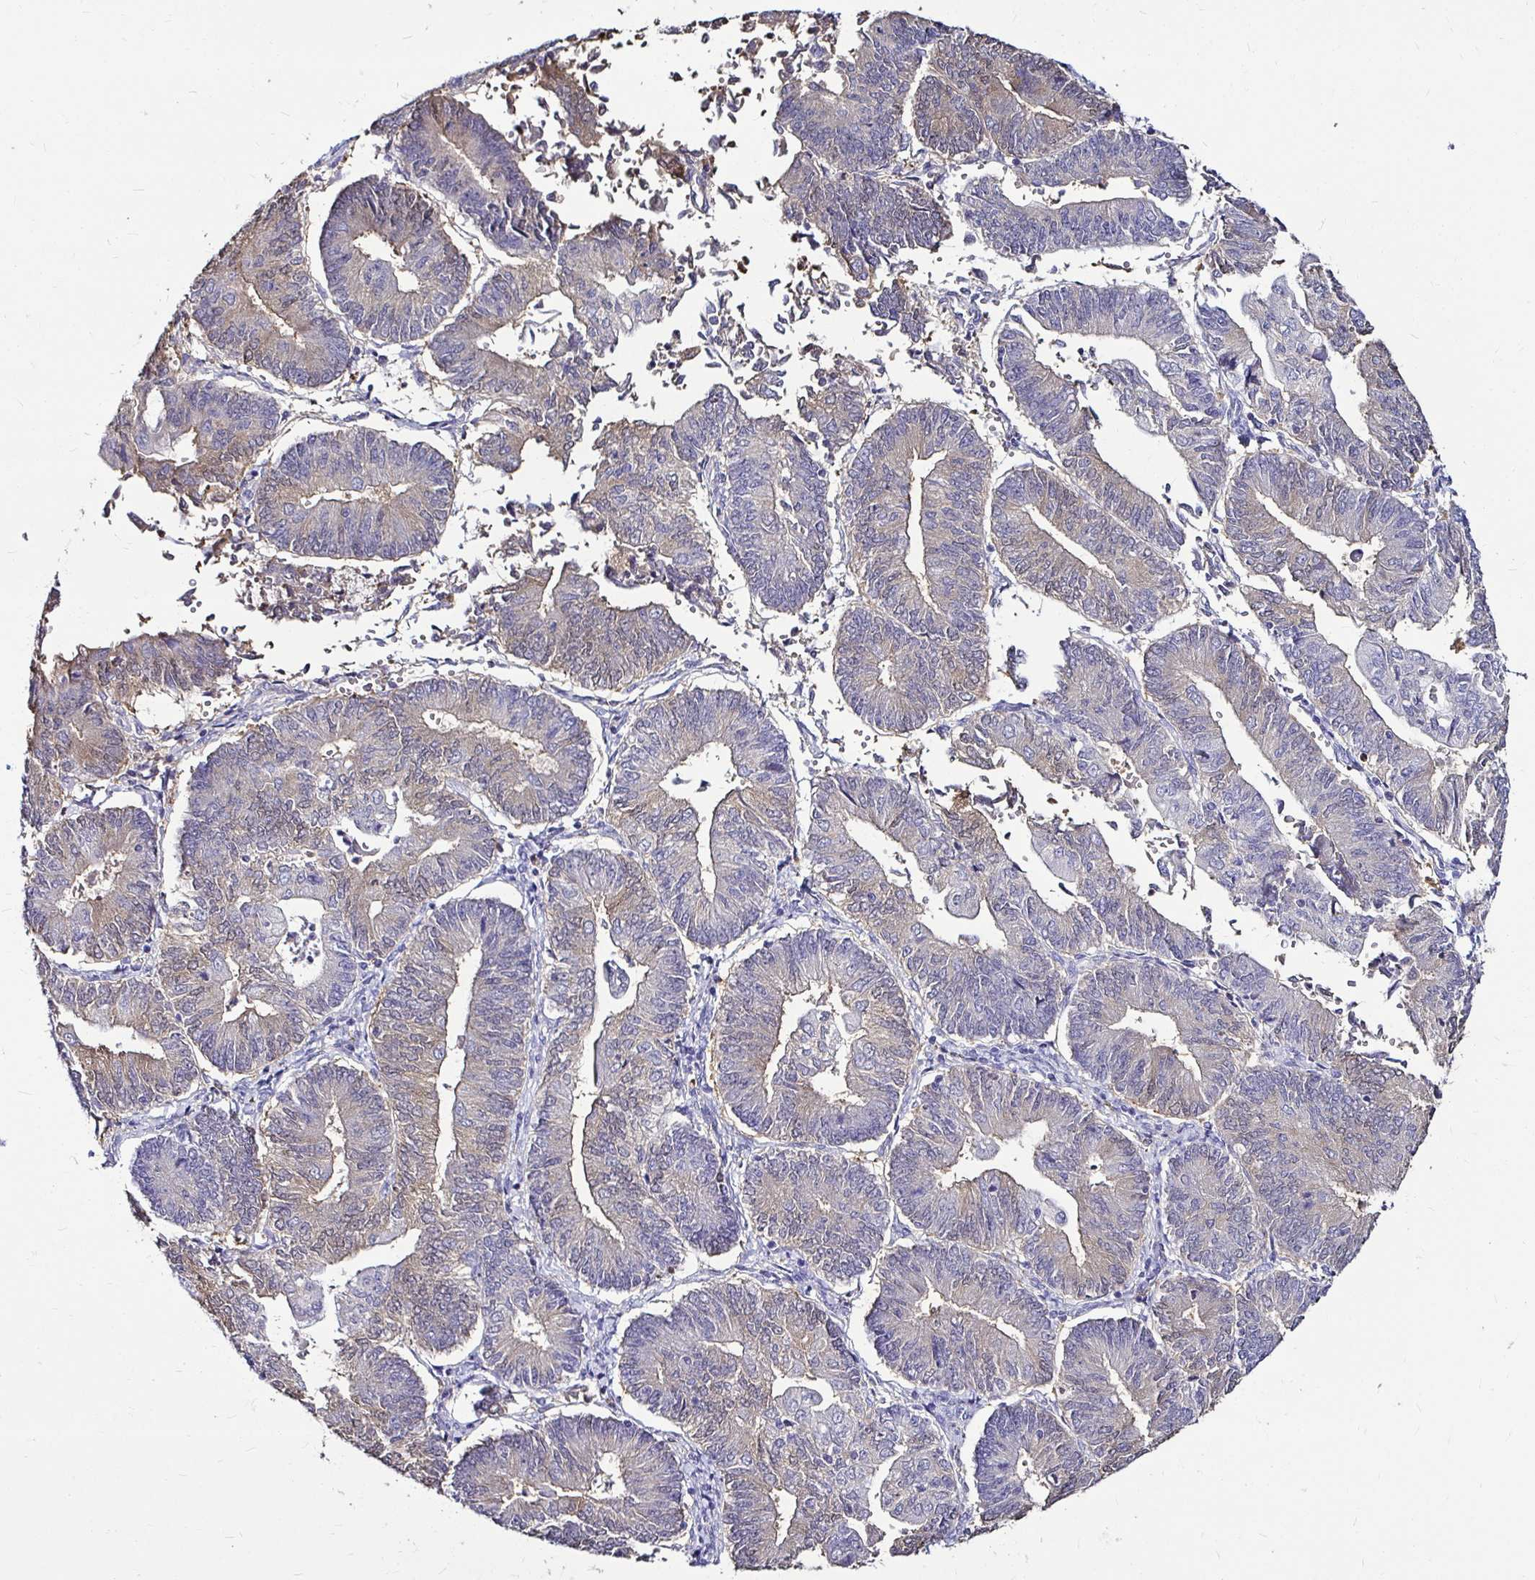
{"staining": {"intensity": "negative", "quantity": "none", "location": "none"}, "tissue": "endometrial cancer", "cell_type": "Tumor cells", "image_type": "cancer", "snomed": [{"axis": "morphology", "description": "Adenocarcinoma, NOS"}, {"axis": "topography", "description": "Endometrium"}], "caption": "An immunohistochemistry photomicrograph of endometrial adenocarcinoma is shown. There is no staining in tumor cells of endometrial adenocarcinoma.", "gene": "IDH1", "patient": {"sex": "female", "age": 65}}